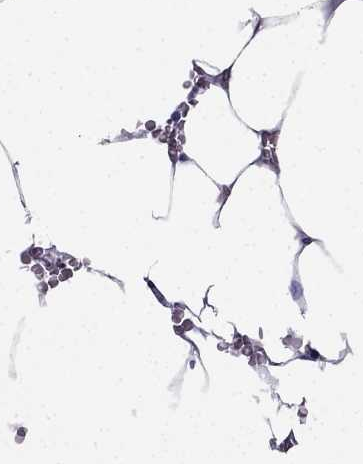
{"staining": {"intensity": "negative", "quantity": "none", "location": "none"}, "tissue": "bone marrow", "cell_type": "Hematopoietic cells", "image_type": "normal", "snomed": [{"axis": "morphology", "description": "Normal tissue, NOS"}, {"axis": "topography", "description": "Bone marrow"}], "caption": "IHC histopathology image of normal bone marrow: human bone marrow stained with DAB (3,3'-diaminobenzidine) exhibits no significant protein positivity in hematopoietic cells. The staining was performed using DAB to visualize the protein expression in brown, while the nuclei were stained in blue with hematoxylin (Magnification: 20x).", "gene": "KCNJ10", "patient": {"sex": "female", "age": 52}}